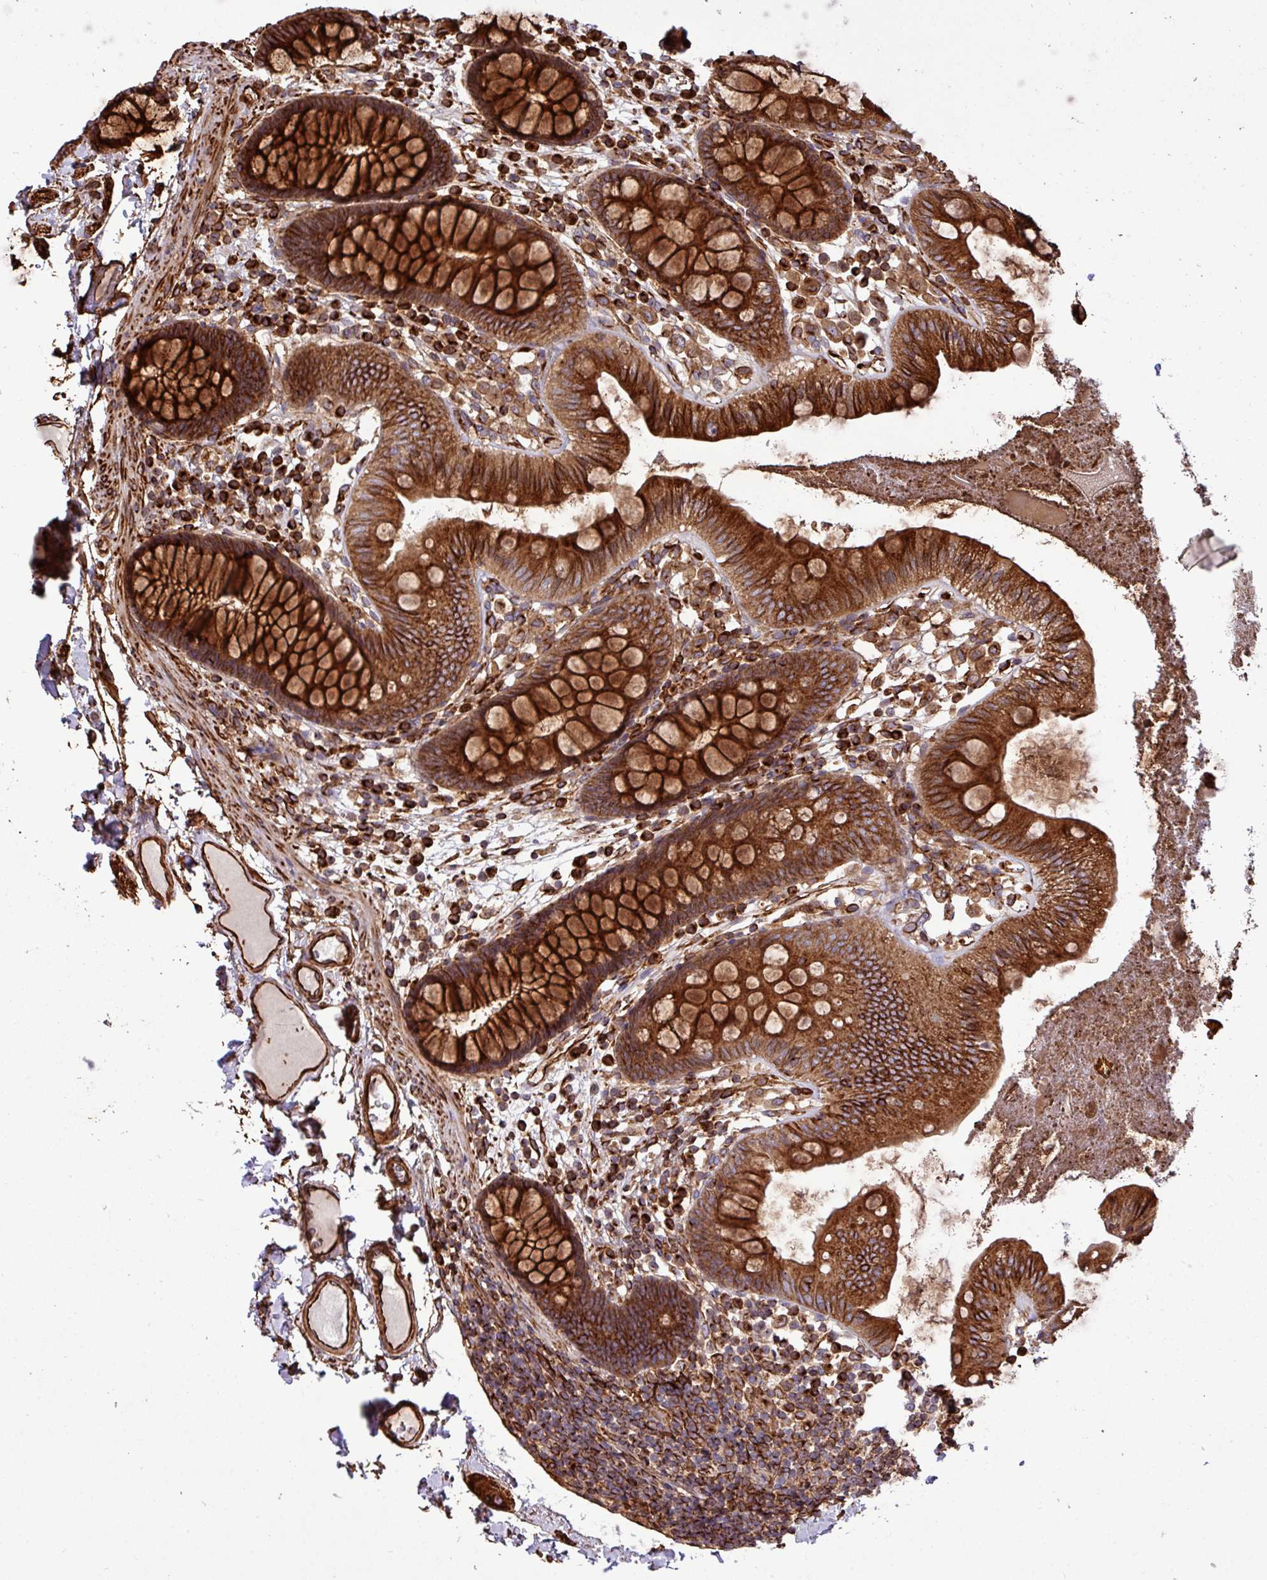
{"staining": {"intensity": "strong", "quantity": ">75%", "location": "cytoplasmic/membranous"}, "tissue": "colon", "cell_type": "Endothelial cells", "image_type": "normal", "snomed": [{"axis": "morphology", "description": "Normal tissue, NOS"}, {"axis": "topography", "description": "Colon"}], "caption": "This is a micrograph of IHC staining of benign colon, which shows strong staining in the cytoplasmic/membranous of endothelial cells.", "gene": "ZNF300", "patient": {"sex": "male", "age": 84}}